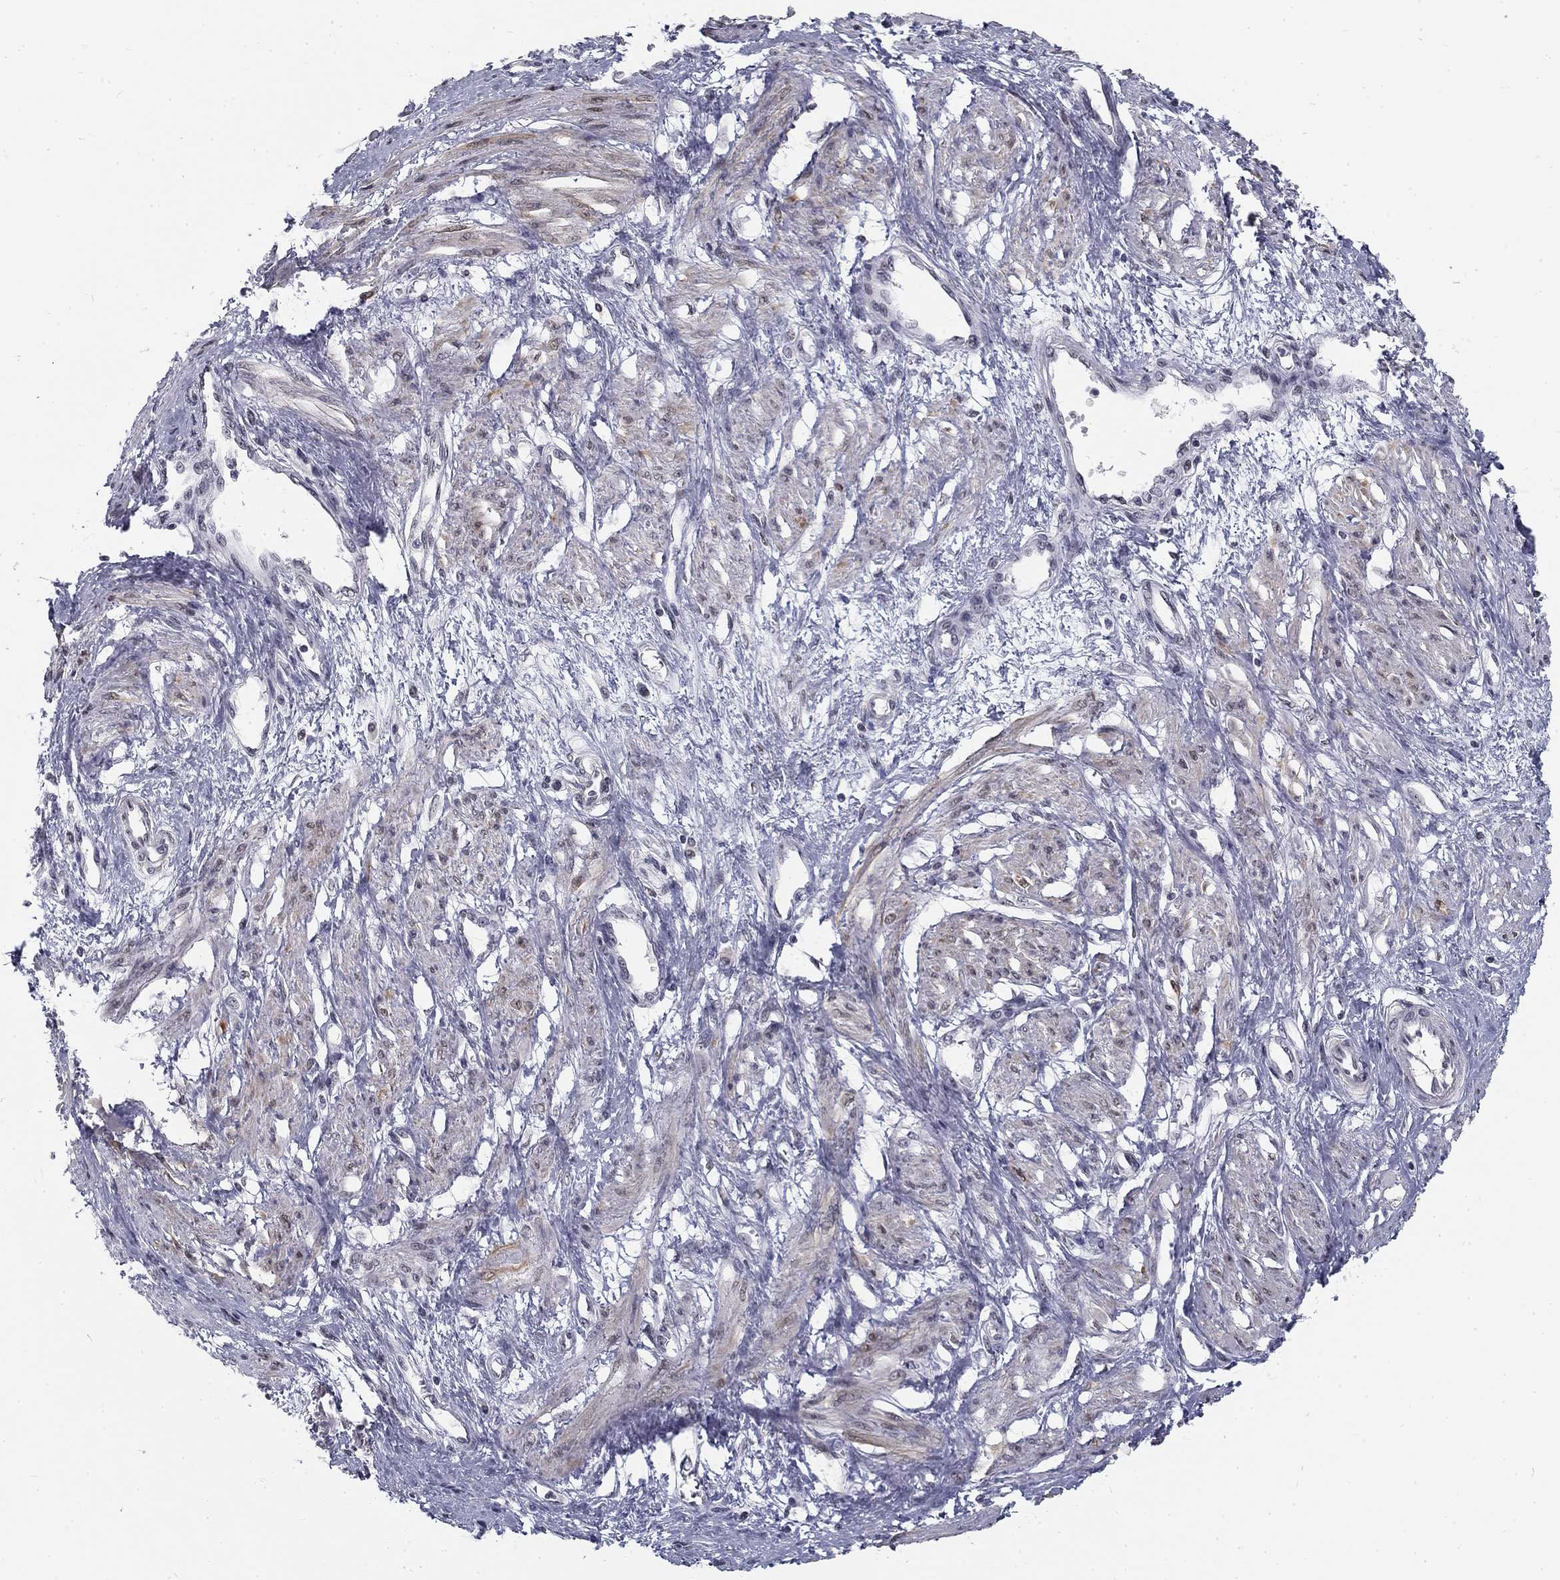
{"staining": {"intensity": "weak", "quantity": "25%-75%", "location": "cytoplasmic/membranous"}, "tissue": "smooth muscle", "cell_type": "Smooth muscle cells", "image_type": "normal", "snomed": [{"axis": "morphology", "description": "Normal tissue, NOS"}, {"axis": "topography", "description": "Smooth muscle"}, {"axis": "topography", "description": "Uterus"}], "caption": "Normal smooth muscle shows weak cytoplasmic/membranous staining in about 25%-75% of smooth muscle cells, visualized by immunohistochemistry. The staining was performed using DAB to visualize the protein expression in brown, while the nuclei were stained in blue with hematoxylin (Magnification: 20x).", "gene": "SNORC", "patient": {"sex": "female", "age": 39}}